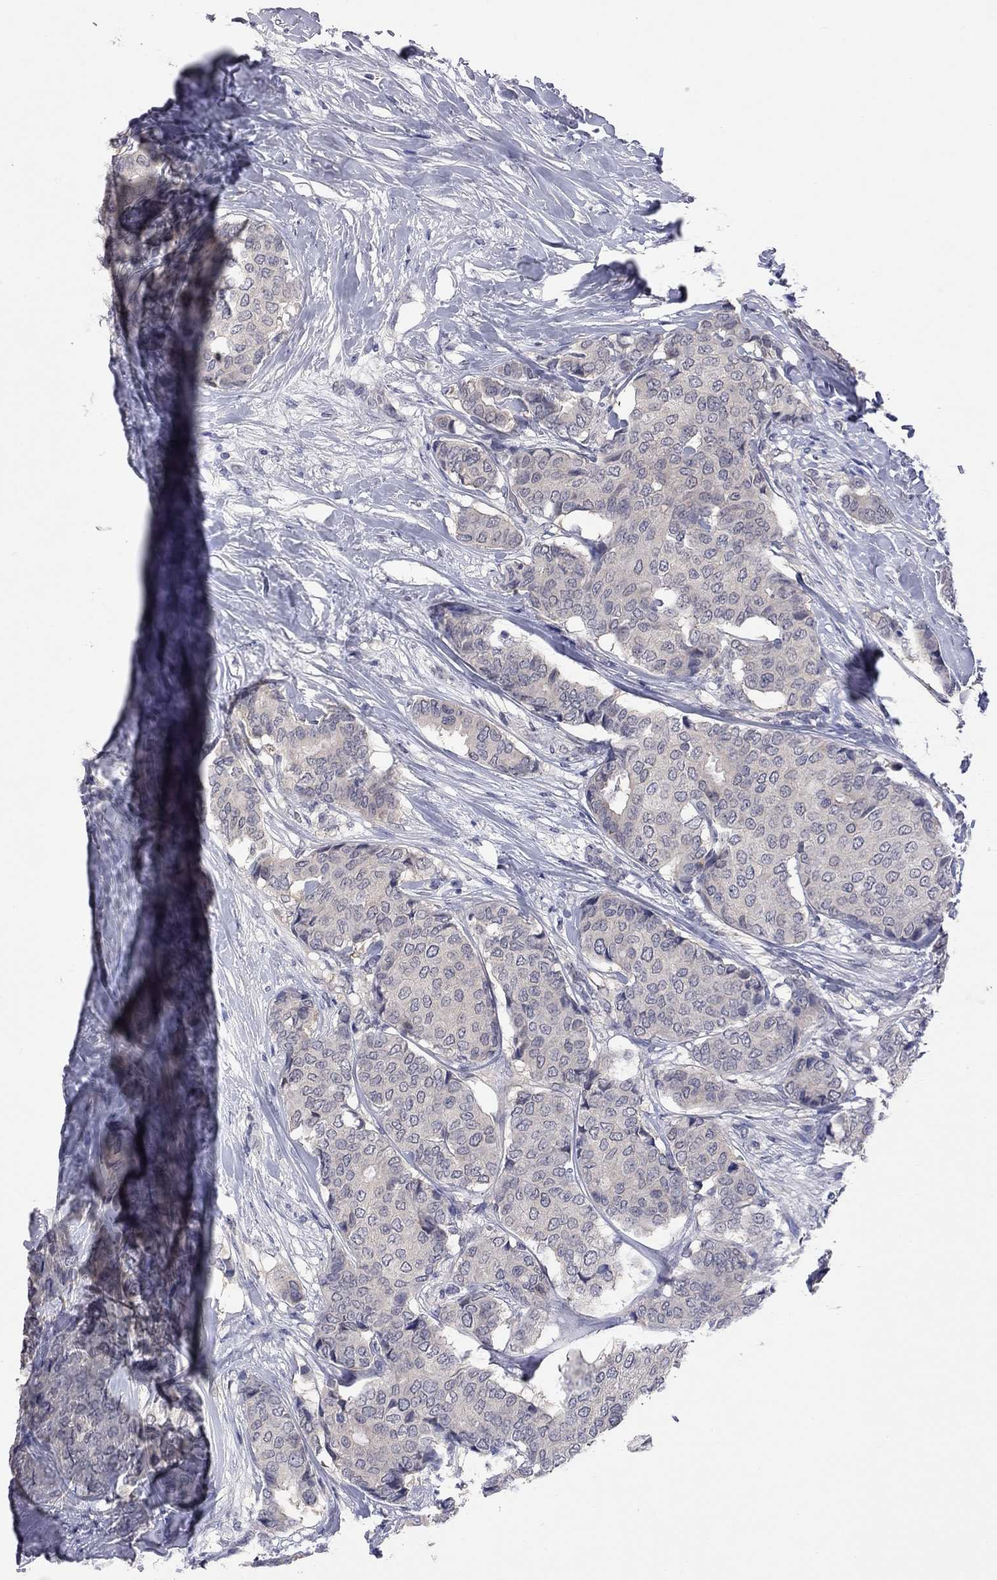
{"staining": {"intensity": "negative", "quantity": "none", "location": "none"}, "tissue": "breast cancer", "cell_type": "Tumor cells", "image_type": "cancer", "snomed": [{"axis": "morphology", "description": "Duct carcinoma"}, {"axis": "topography", "description": "Breast"}], "caption": "Tumor cells show no significant protein staining in breast cancer.", "gene": "FABP12", "patient": {"sex": "female", "age": 75}}